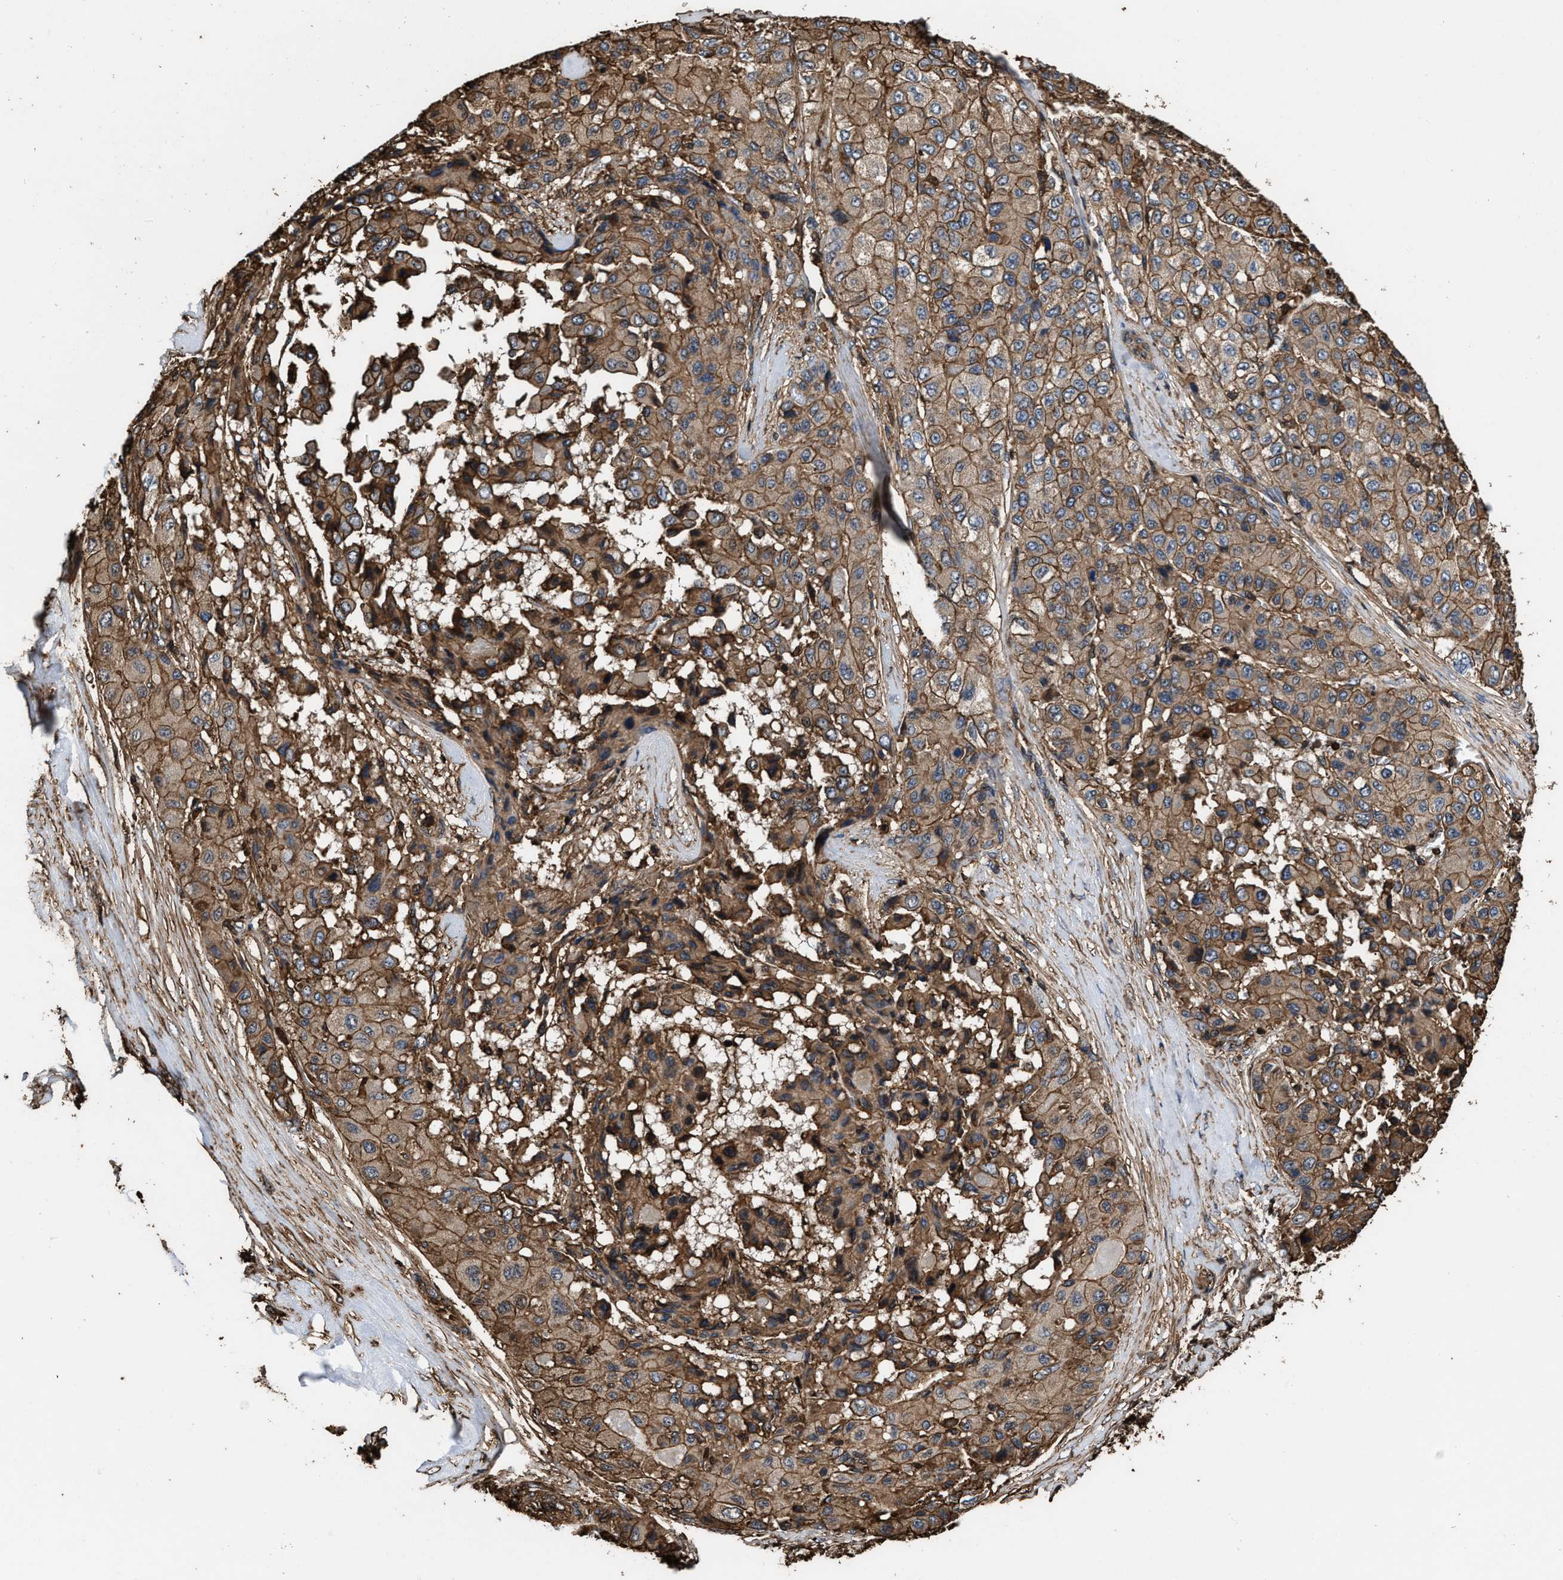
{"staining": {"intensity": "moderate", "quantity": ">75%", "location": "cytoplasmic/membranous"}, "tissue": "liver cancer", "cell_type": "Tumor cells", "image_type": "cancer", "snomed": [{"axis": "morphology", "description": "Carcinoma, Hepatocellular, NOS"}, {"axis": "topography", "description": "Liver"}], "caption": "IHC (DAB) staining of hepatocellular carcinoma (liver) reveals moderate cytoplasmic/membranous protein staining in about >75% of tumor cells.", "gene": "KBTBD2", "patient": {"sex": "male", "age": 80}}